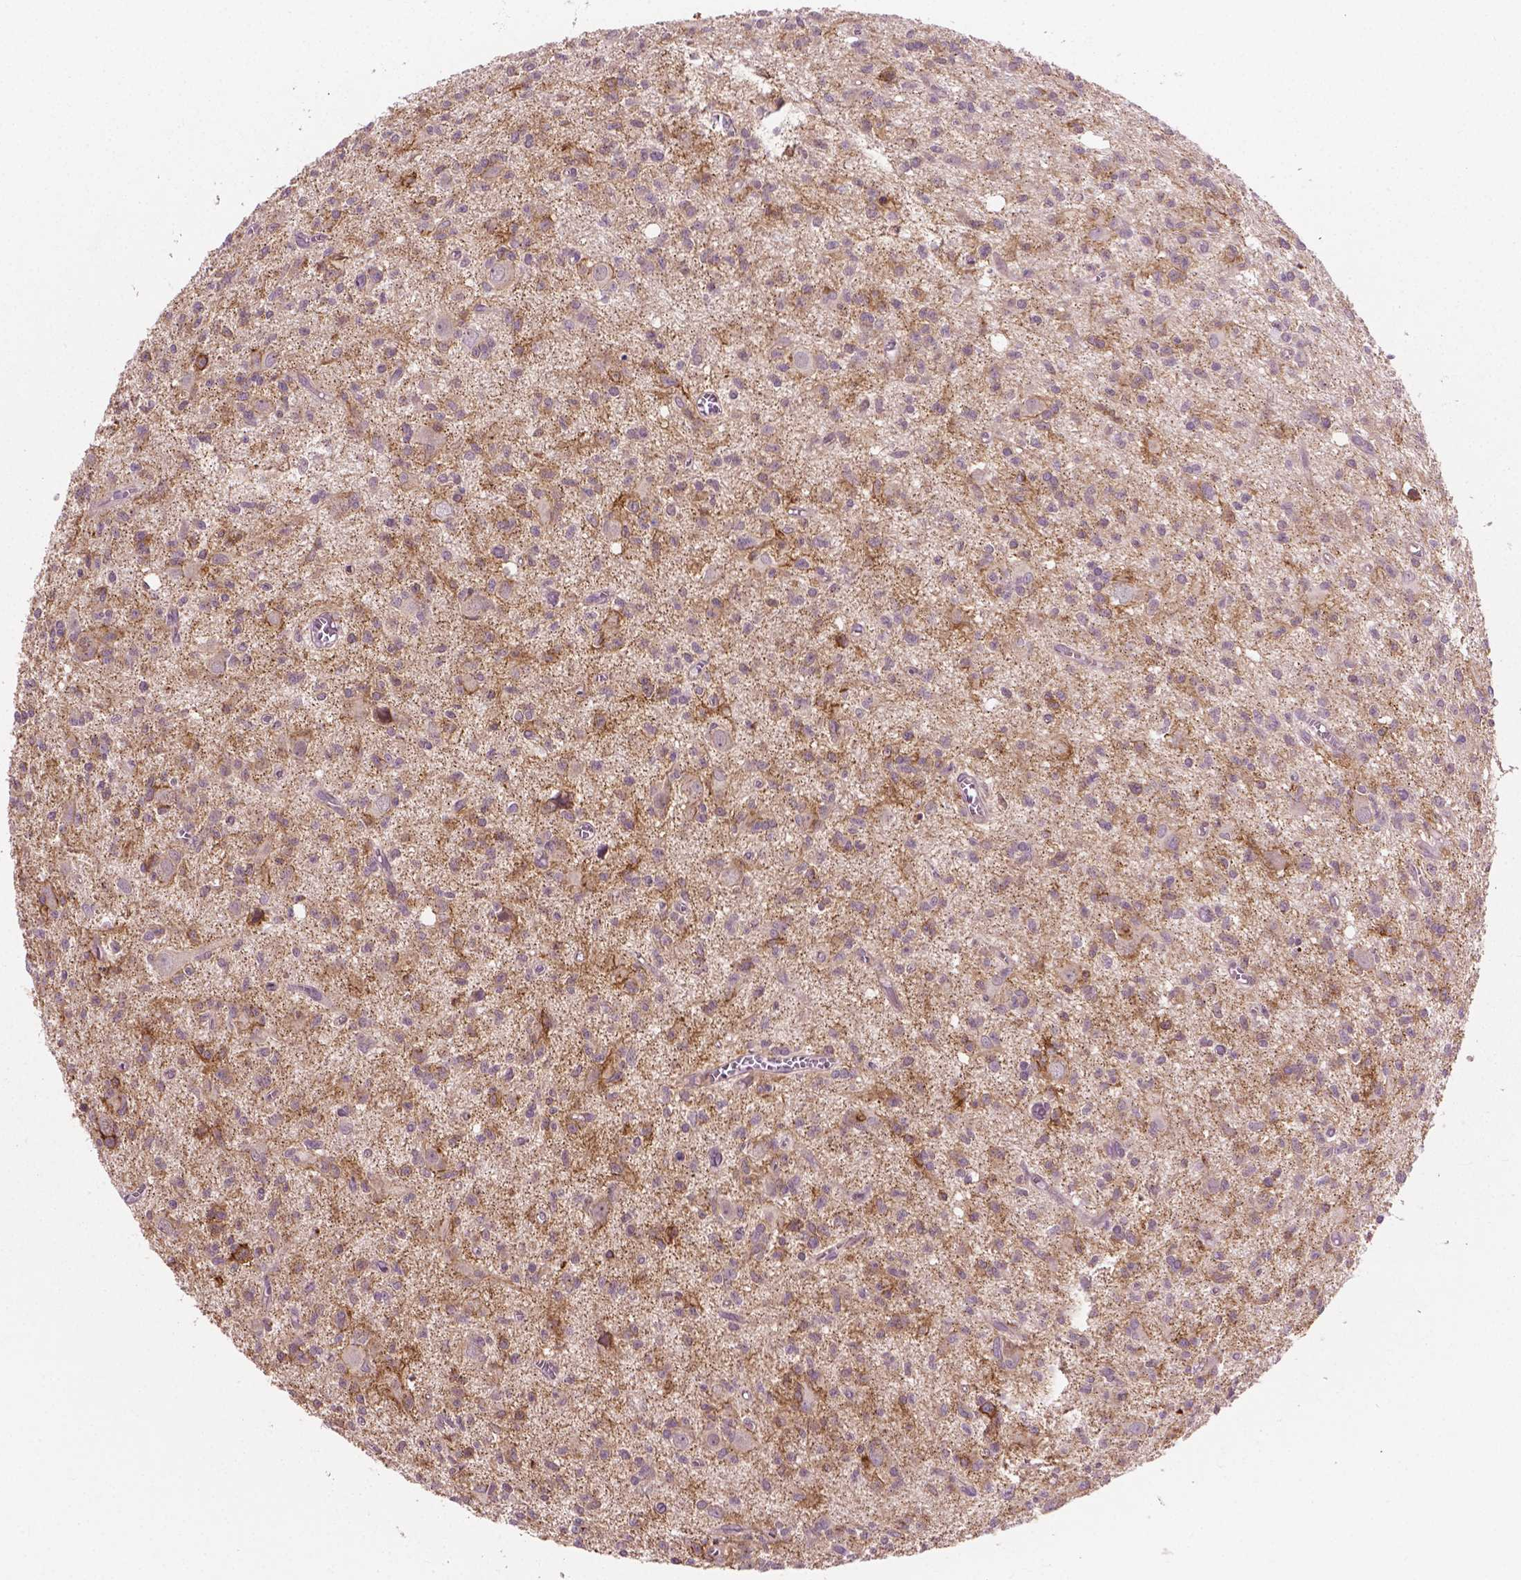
{"staining": {"intensity": "weak", "quantity": "<25%", "location": "cytoplasmic/membranous"}, "tissue": "glioma", "cell_type": "Tumor cells", "image_type": "cancer", "snomed": [{"axis": "morphology", "description": "Glioma, malignant, Low grade"}, {"axis": "topography", "description": "Brain"}], "caption": "An image of malignant low-grade glioma stained for a protein demonstrates no brown staining in tumor cells. Nuclei are stained in blue.", "gene": "MZT1", "patient": {"sex": "male", "age": 64}}